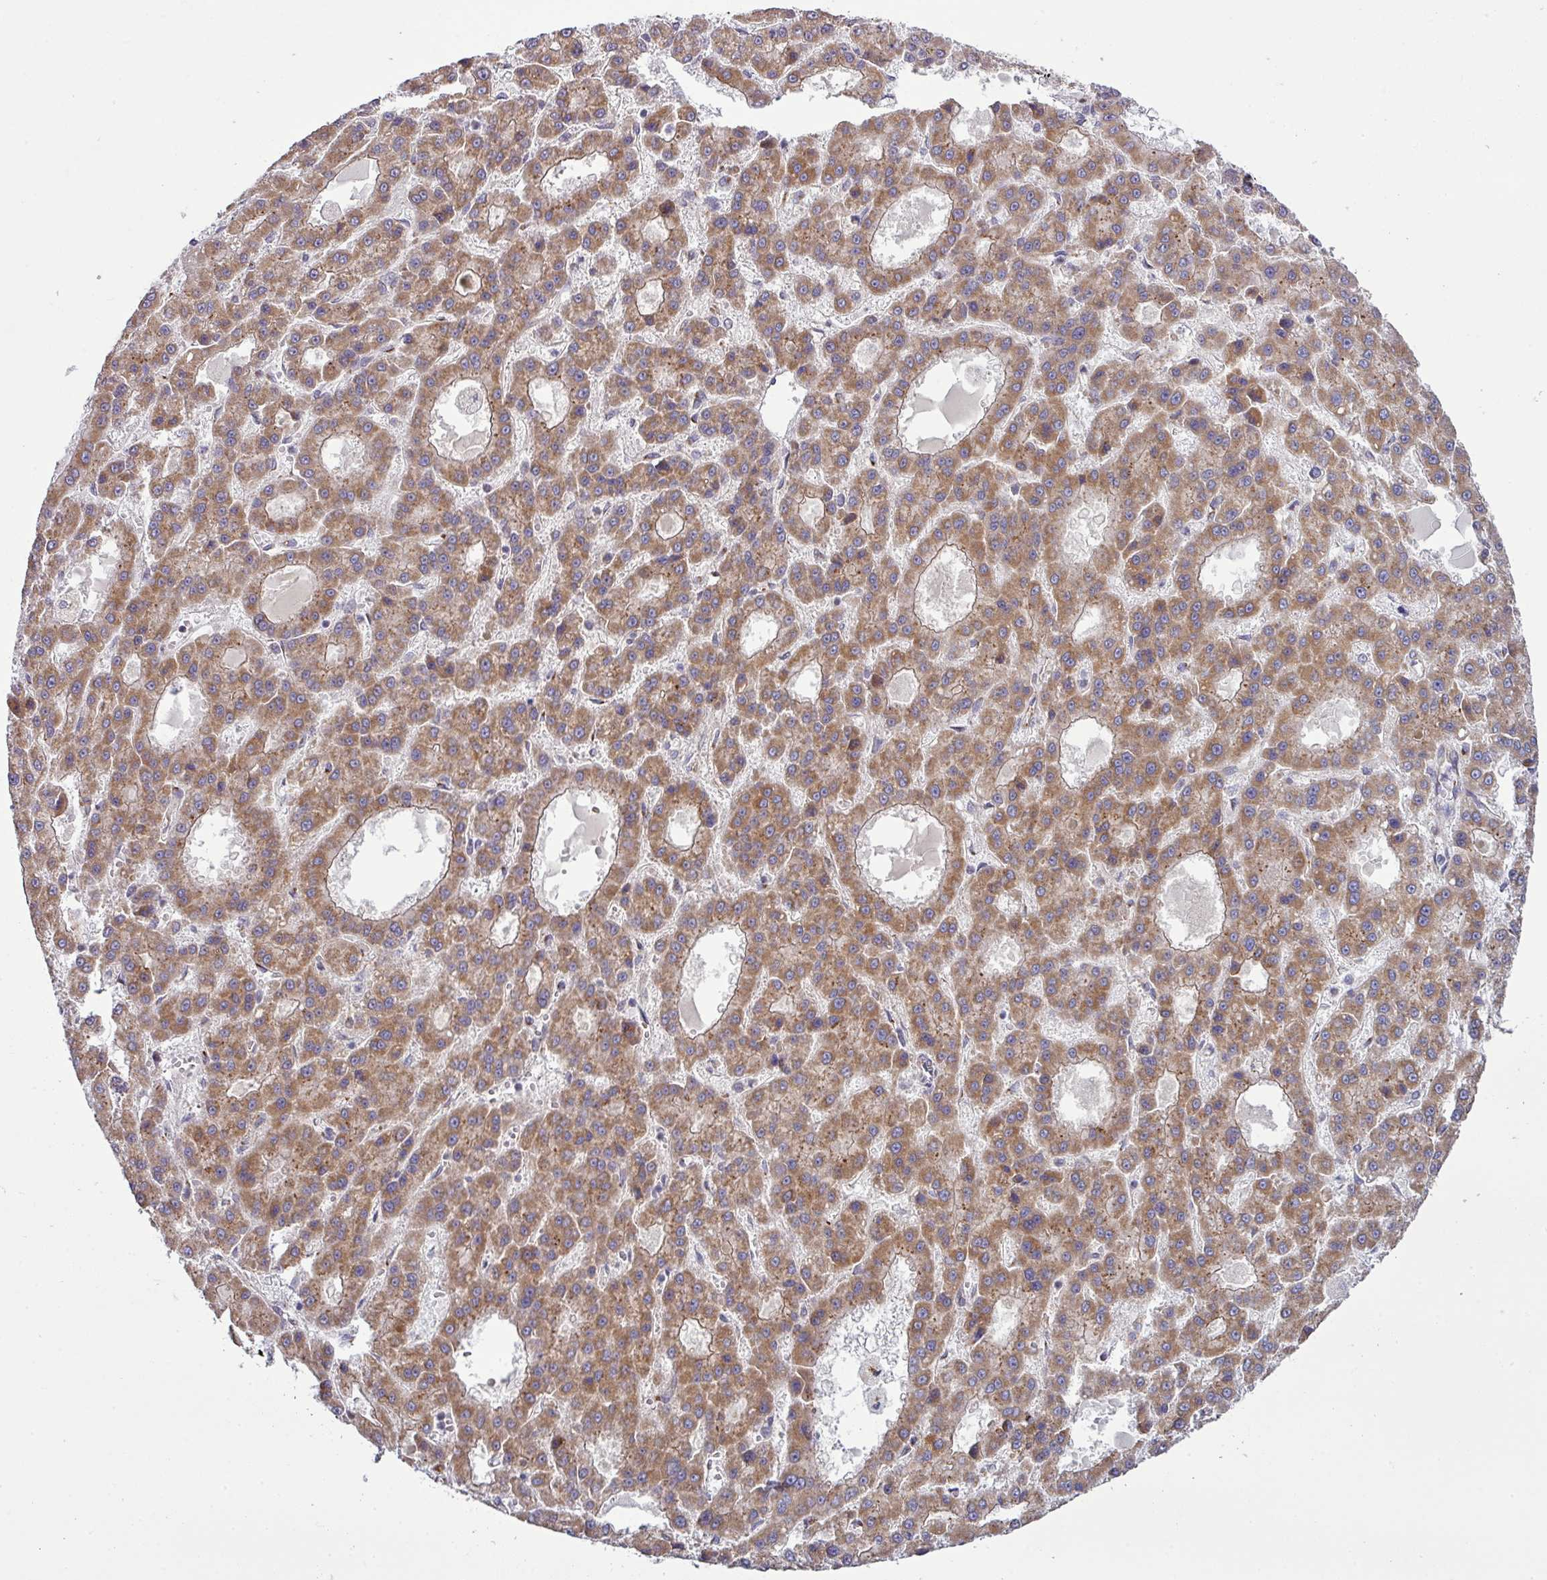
{"staining": {"intensity": "moderate", "quantity": ">75%", "location": "cytoplasmic/membranous"}, "tissue": "liver cancer", "cell_type": "Tumor cells", "image_type": "cancer", "snomed": [{"axis": "morphology", "description": "Carcinoma, Hepatocellular, NOS"}, {"axis": "topography", "description": "Liver"}], "caption": "A brown stain highlights moderate cytoplasmic/membranous staining of a protein in human liver cancer (hepatocellular carcinoma) tumor cells. (IHC, brightfield microscopy, high magnification).", "gene": "TIMMDC1", "patient": {"sex": "male", "age": 70}}